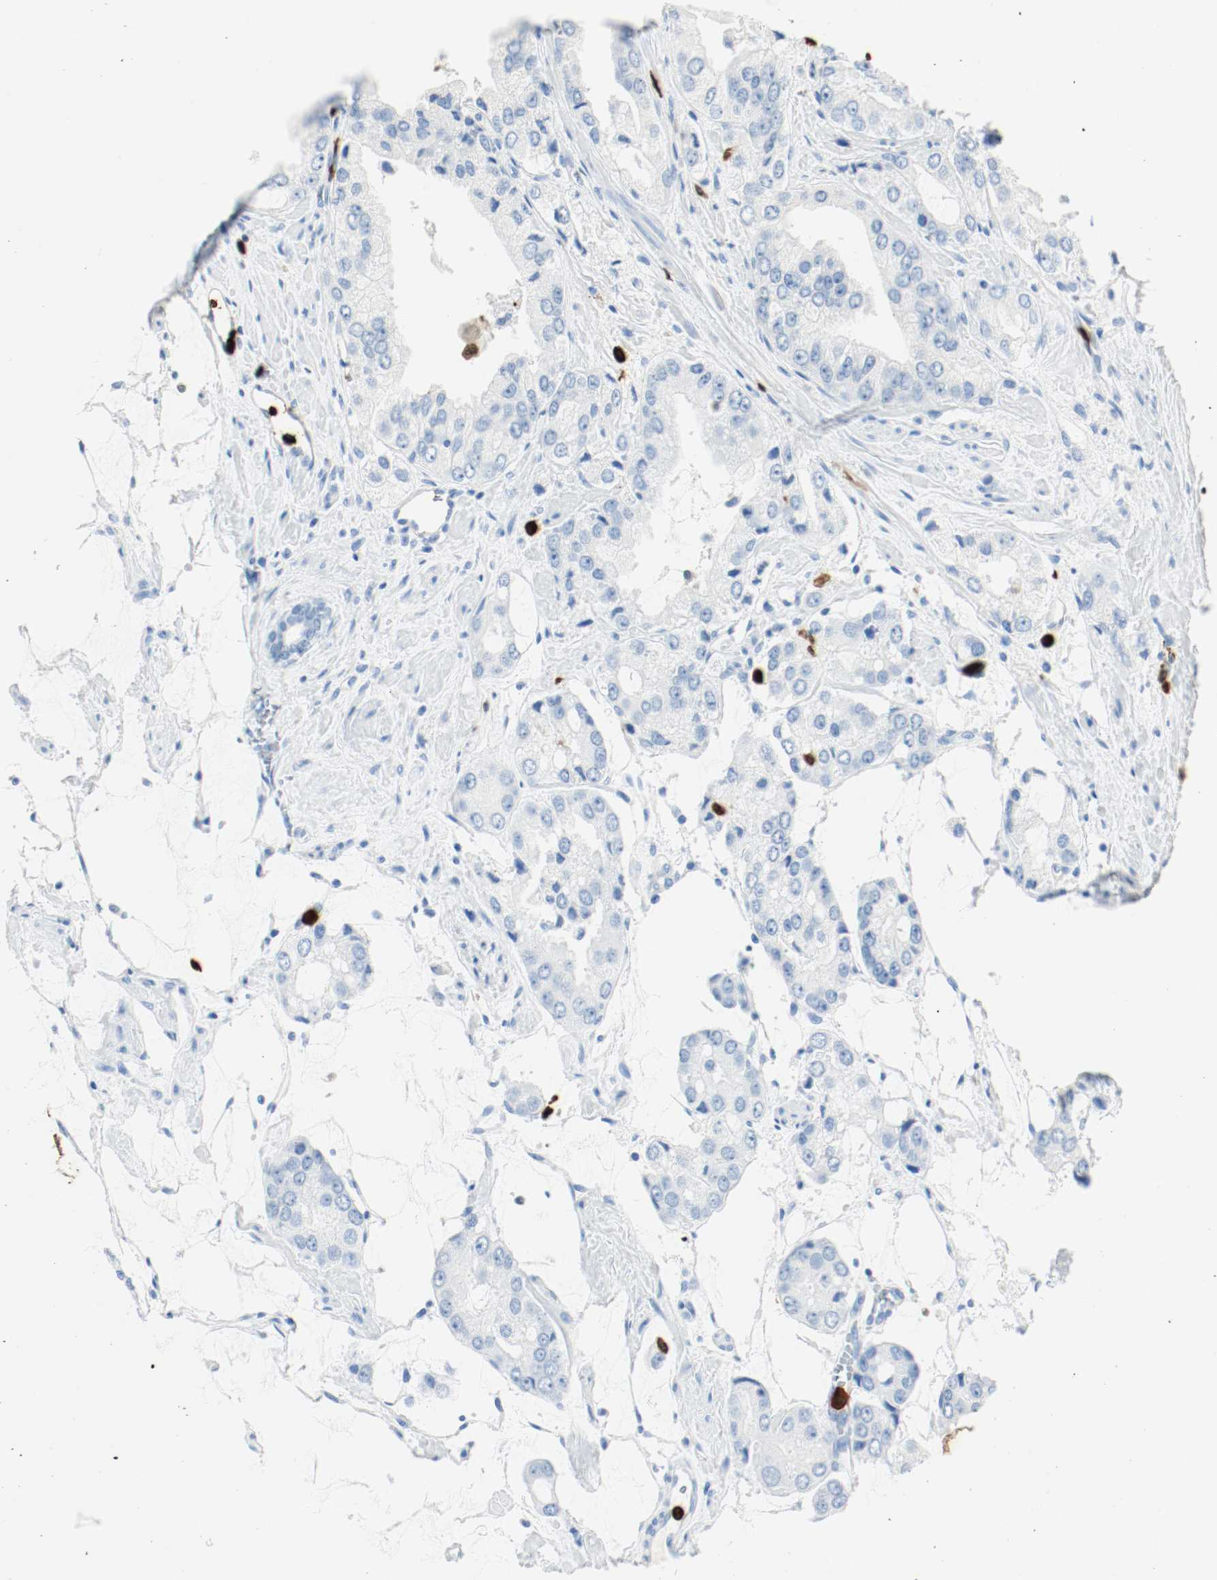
{"staining": {"intensity": "negative", "quantity": "none", "location": "none"}, "tissue": "prostate cancer", "cell_type": "Tumor cells", "image_type": "cancer", "snomed": [{"axis": "morphology", "description": "Adenocarcinoma, High grade"}, {"axis": "topography", "description": "Prostate"}], "caption": "The photomicrograph displays no significant staining in tumor cells of high-grade adenocarcinoma (prostate).", "gene": "S100A9", "patient": {"sex": "male", "age": 67}}